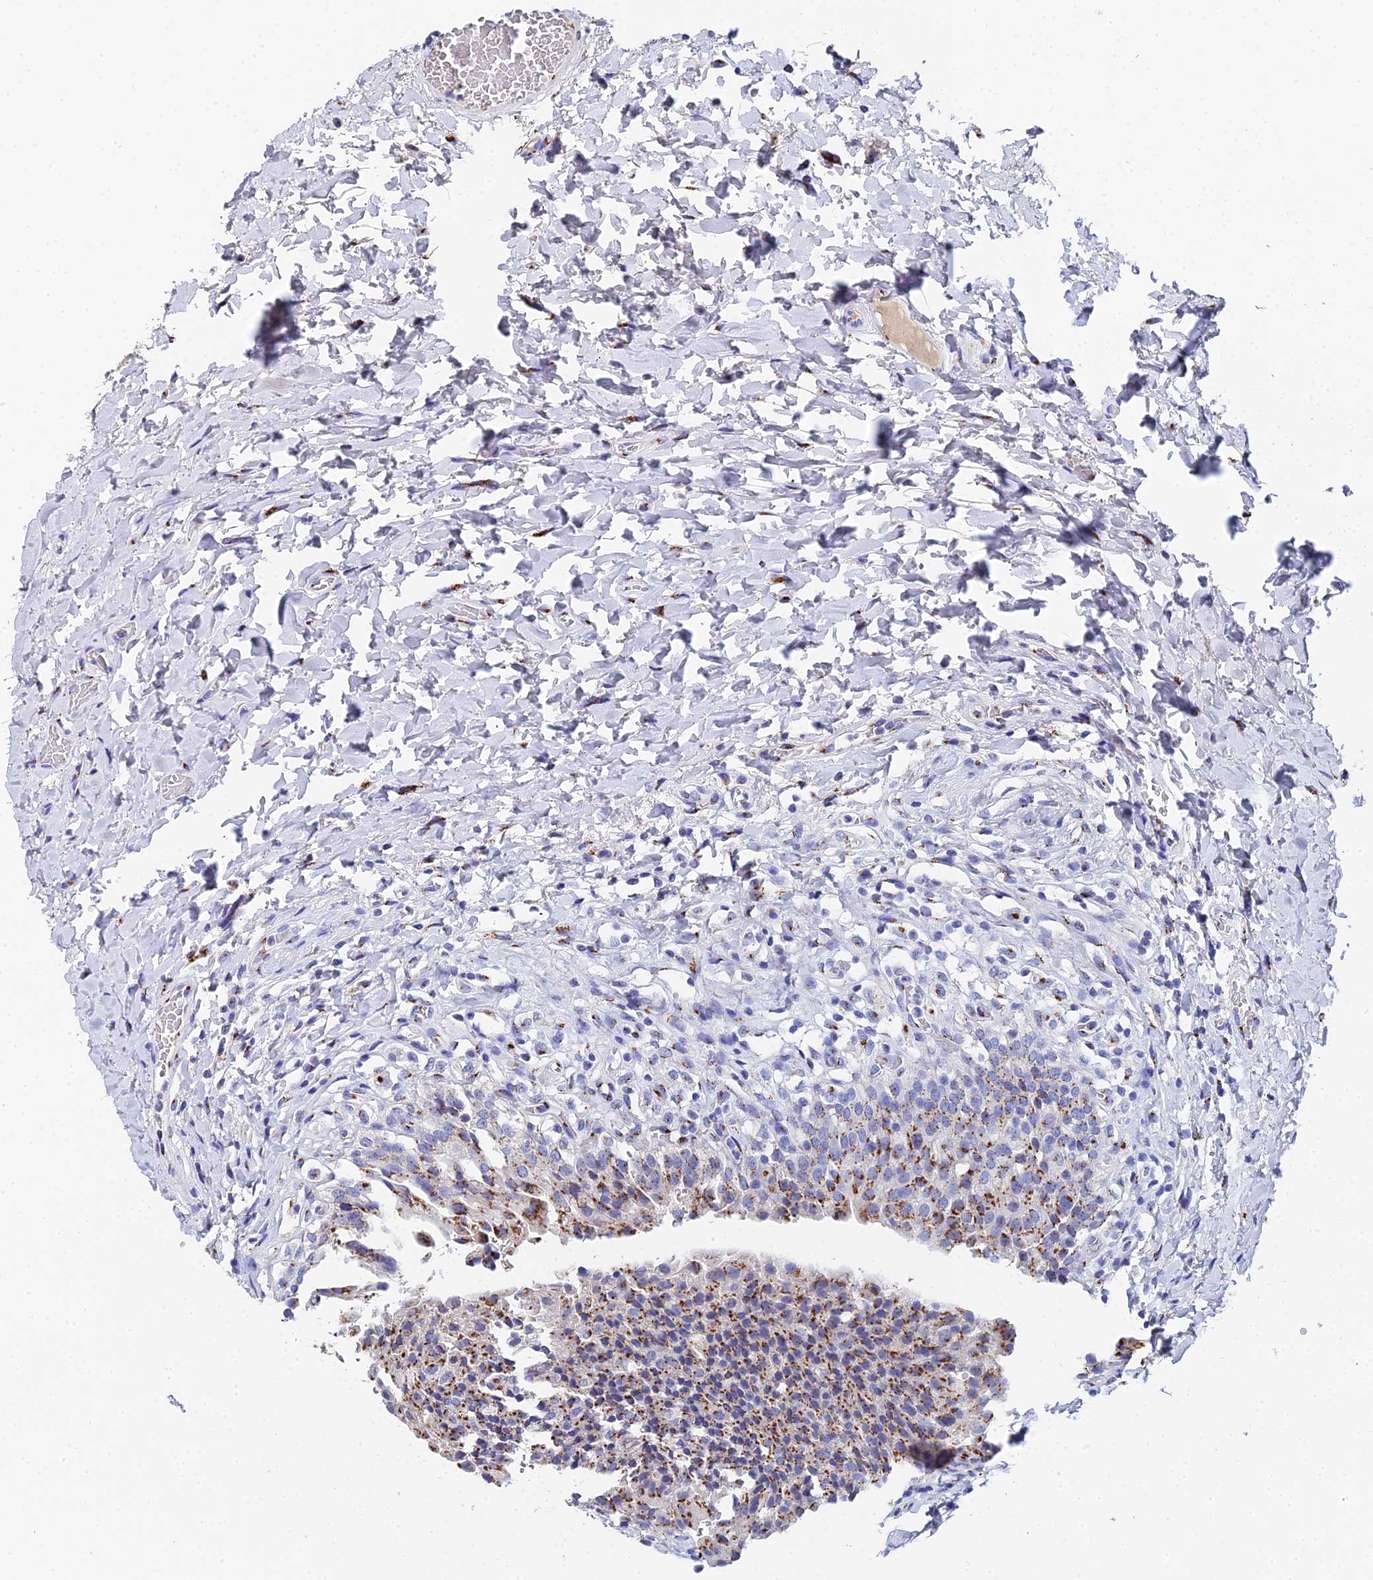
{"staining": {"intensity": "moderate", "quantity": "25%-75%", "location": "cytoplasmic/membranous"}, "tissue": "urinary bladder", "cell_type": "Urothelial cells", "image_type": "normal", "snomed": [{"axis": "morphology", "description": "Normal tissue, NOS"}, {"axis": "morphology", "description": "Inflammation, NOS"}, {"axis": "topography", "description": "Urinary bladder"}], "caption": "High-magnification brightfield microscopy of benign urinary bladder stained with DAB (brown) and counterstained with hematoxylin (blue). urothelial cells exhibit moderate cytoplasmic/membranous positivity is seen in approximately25%-75% of cells.", "gene": "ENSG00000268674", "patient": {"sex": "male", "age": 64}}